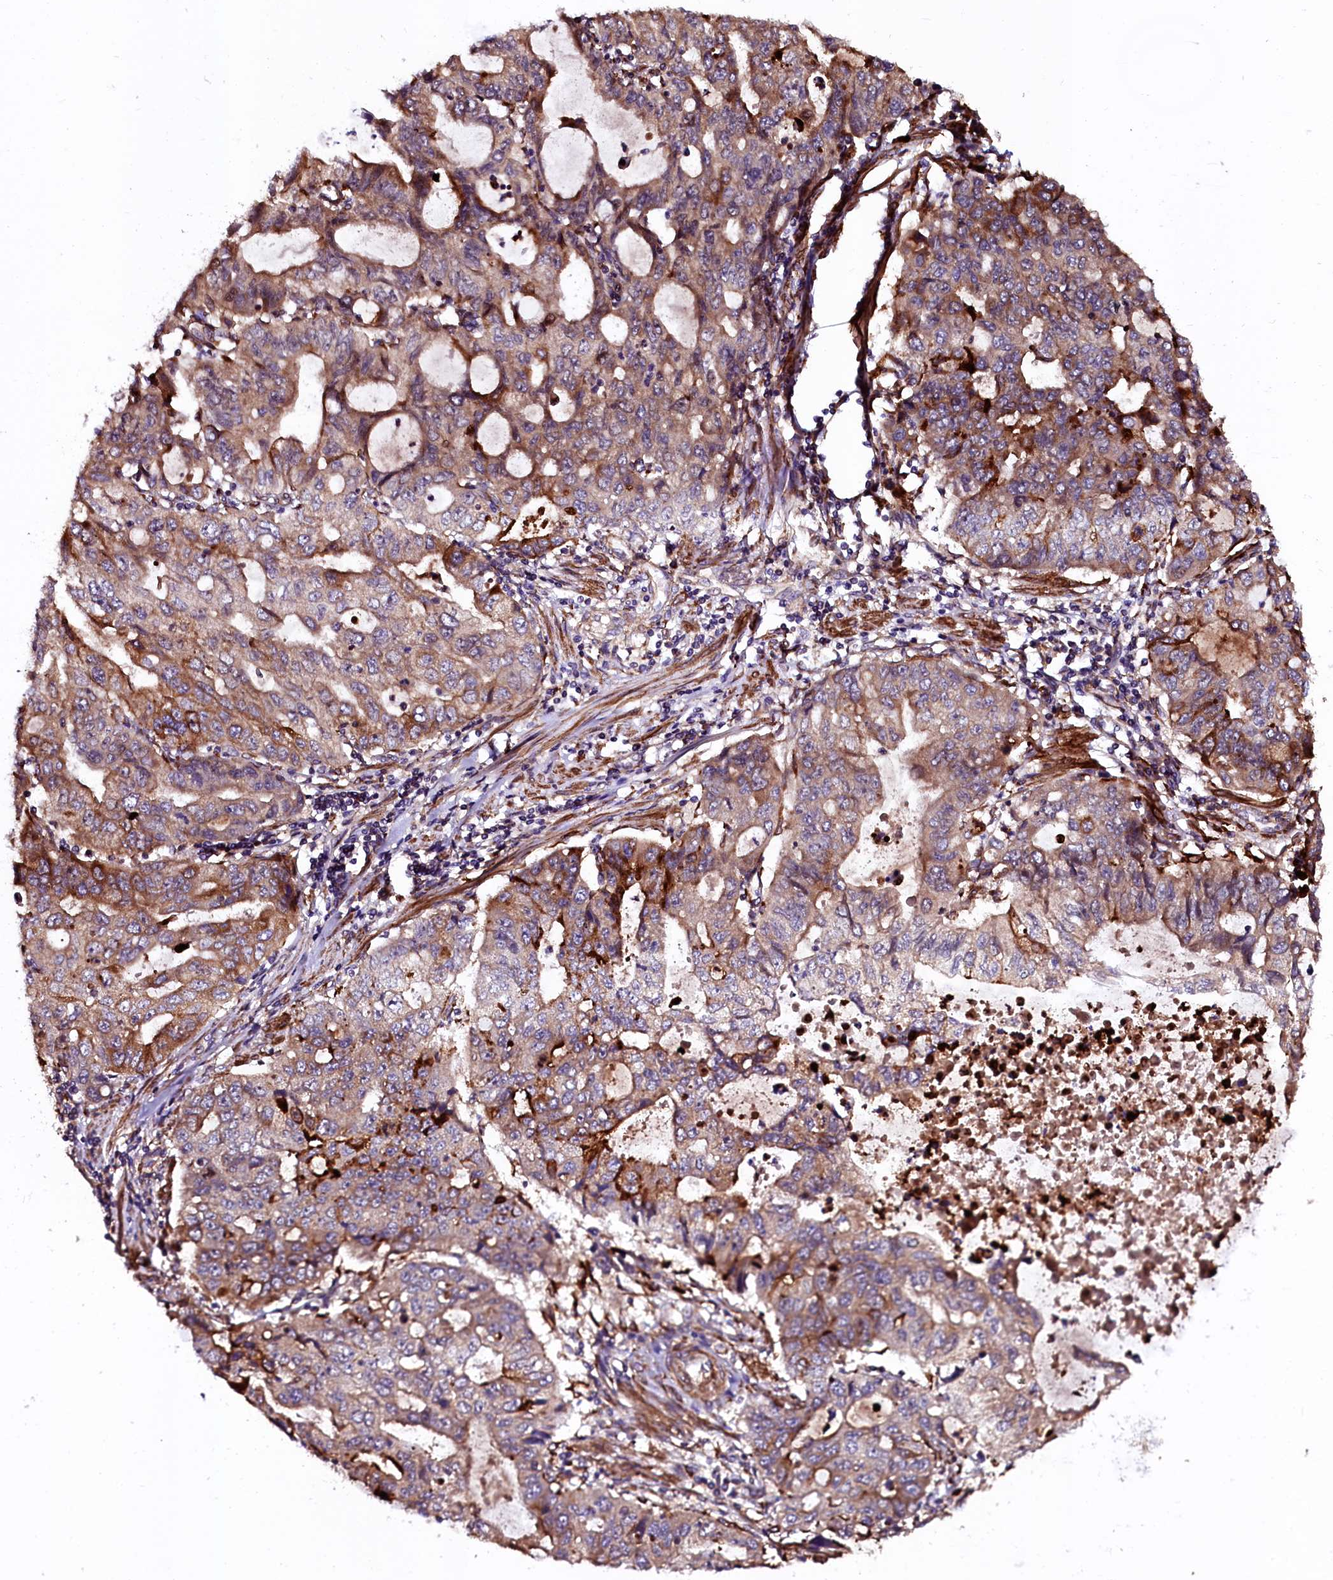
{"staining": {"intensity": "moderate", "quantity": "25%-75%", "location": "cytoplasmic/membranous"}, "tissue": "stomach cancer", "cell_type": "Tumor cells", "image_type": "cancer", "snomed": [{"axis": "morphology", "description": "Adenocarcinoma, NOS"}, {"axis": "topography", "description": "Stomach, lower"}], "caption": "Human adenocarcinoma (stomach) stained for a protein (brown) demonstrates moderate cytoplasmic/membranous positive positivity in approximately 25%-75% of tumor cells.", "gene": "N4BP1", "patient": {"sex": "female", "age": 43}}